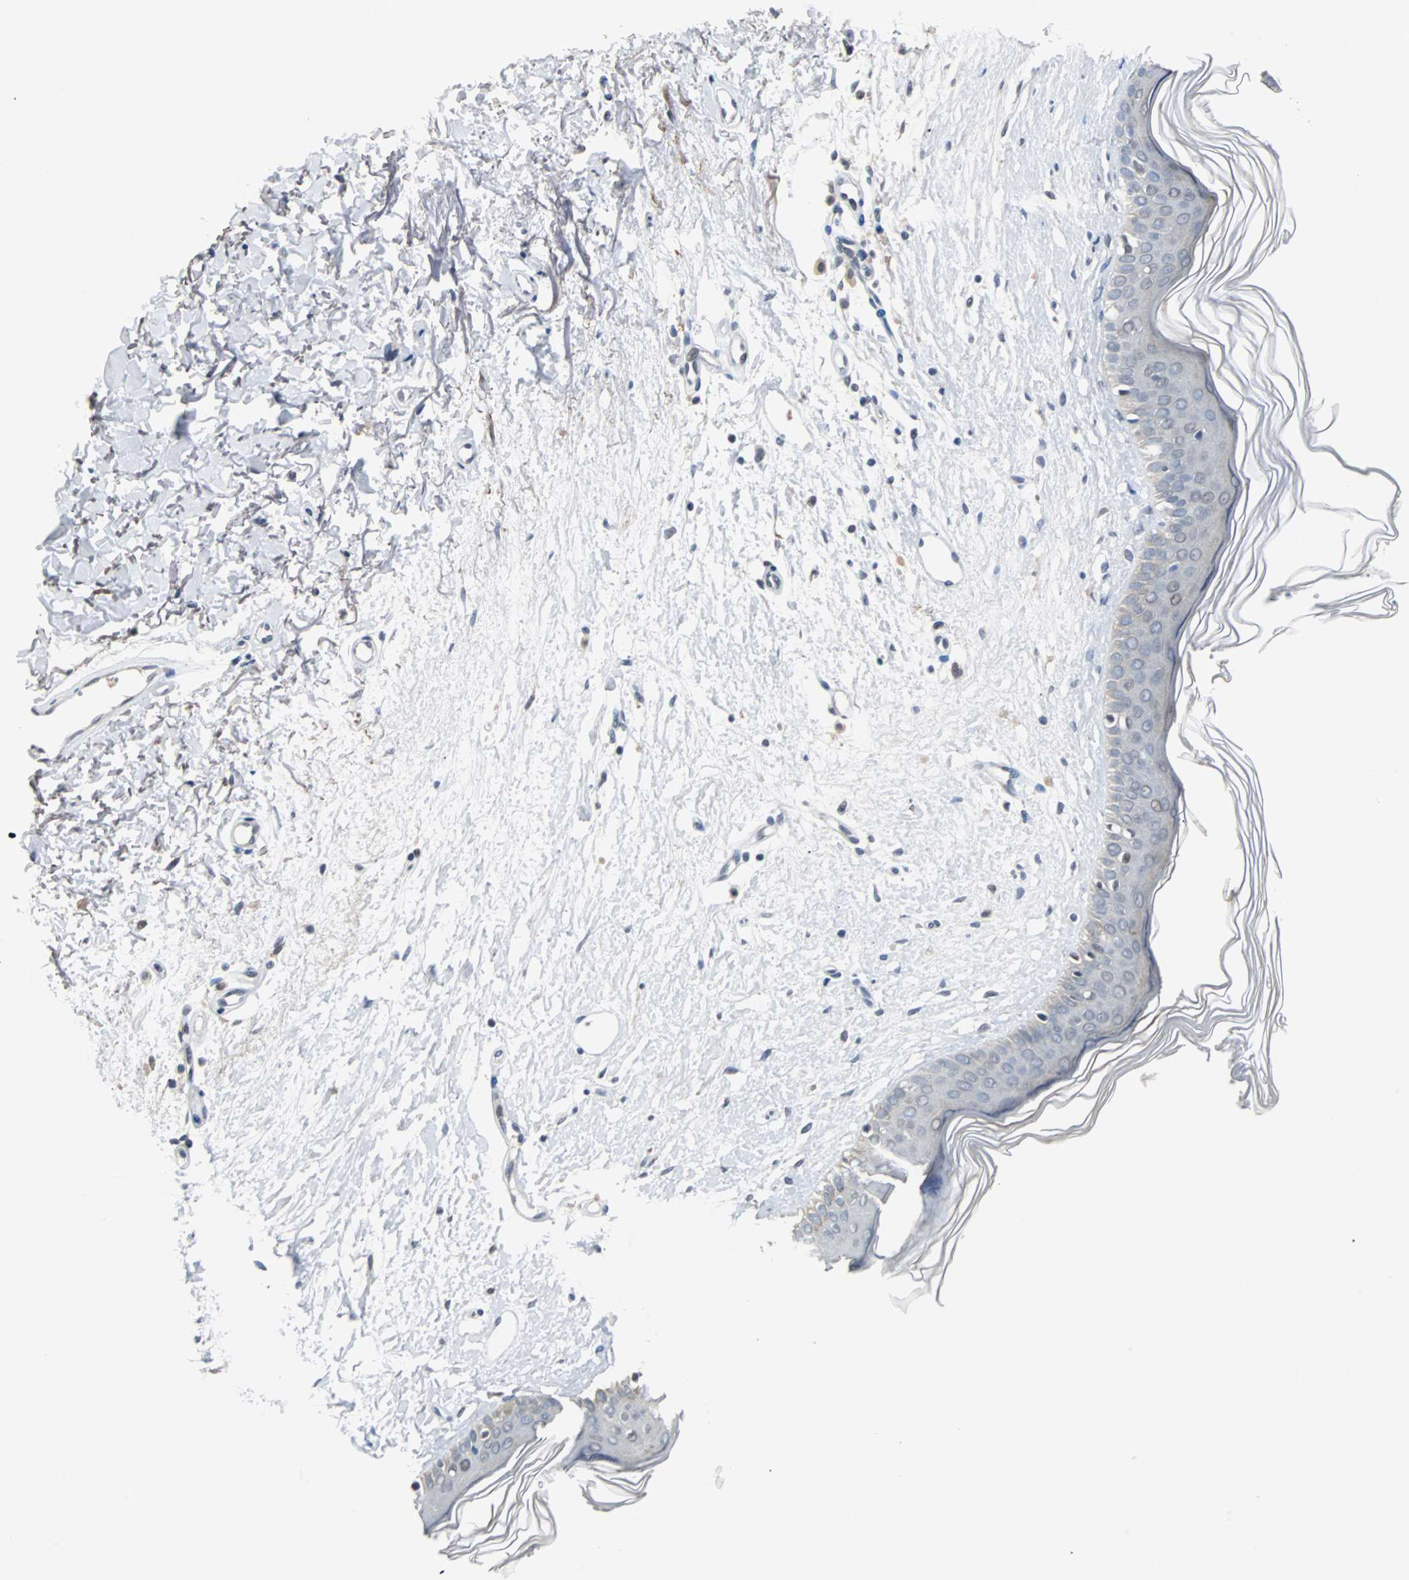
{"staining": {"intensity": "weak", "quantity": "<25%", "location": "cytoplasmic/membranous"}, "tissue": "skin cancer", "cell_type": "Tumor cells", "image_type": "cancer", "snomed": [{"axis": "morphology", "description": "Normal tissue, NOS"}, {"axis": "morphology", "description": "Basal cell carcinoma"}, {"axis": "topography", "description": "Skin"}], "caption": "A histopathology image of human skin cancer (basal cell carcinoma) is negative for staining in tumor cells.", "gene": "HLX", "patient": {"sex": "female", "age": 61}}